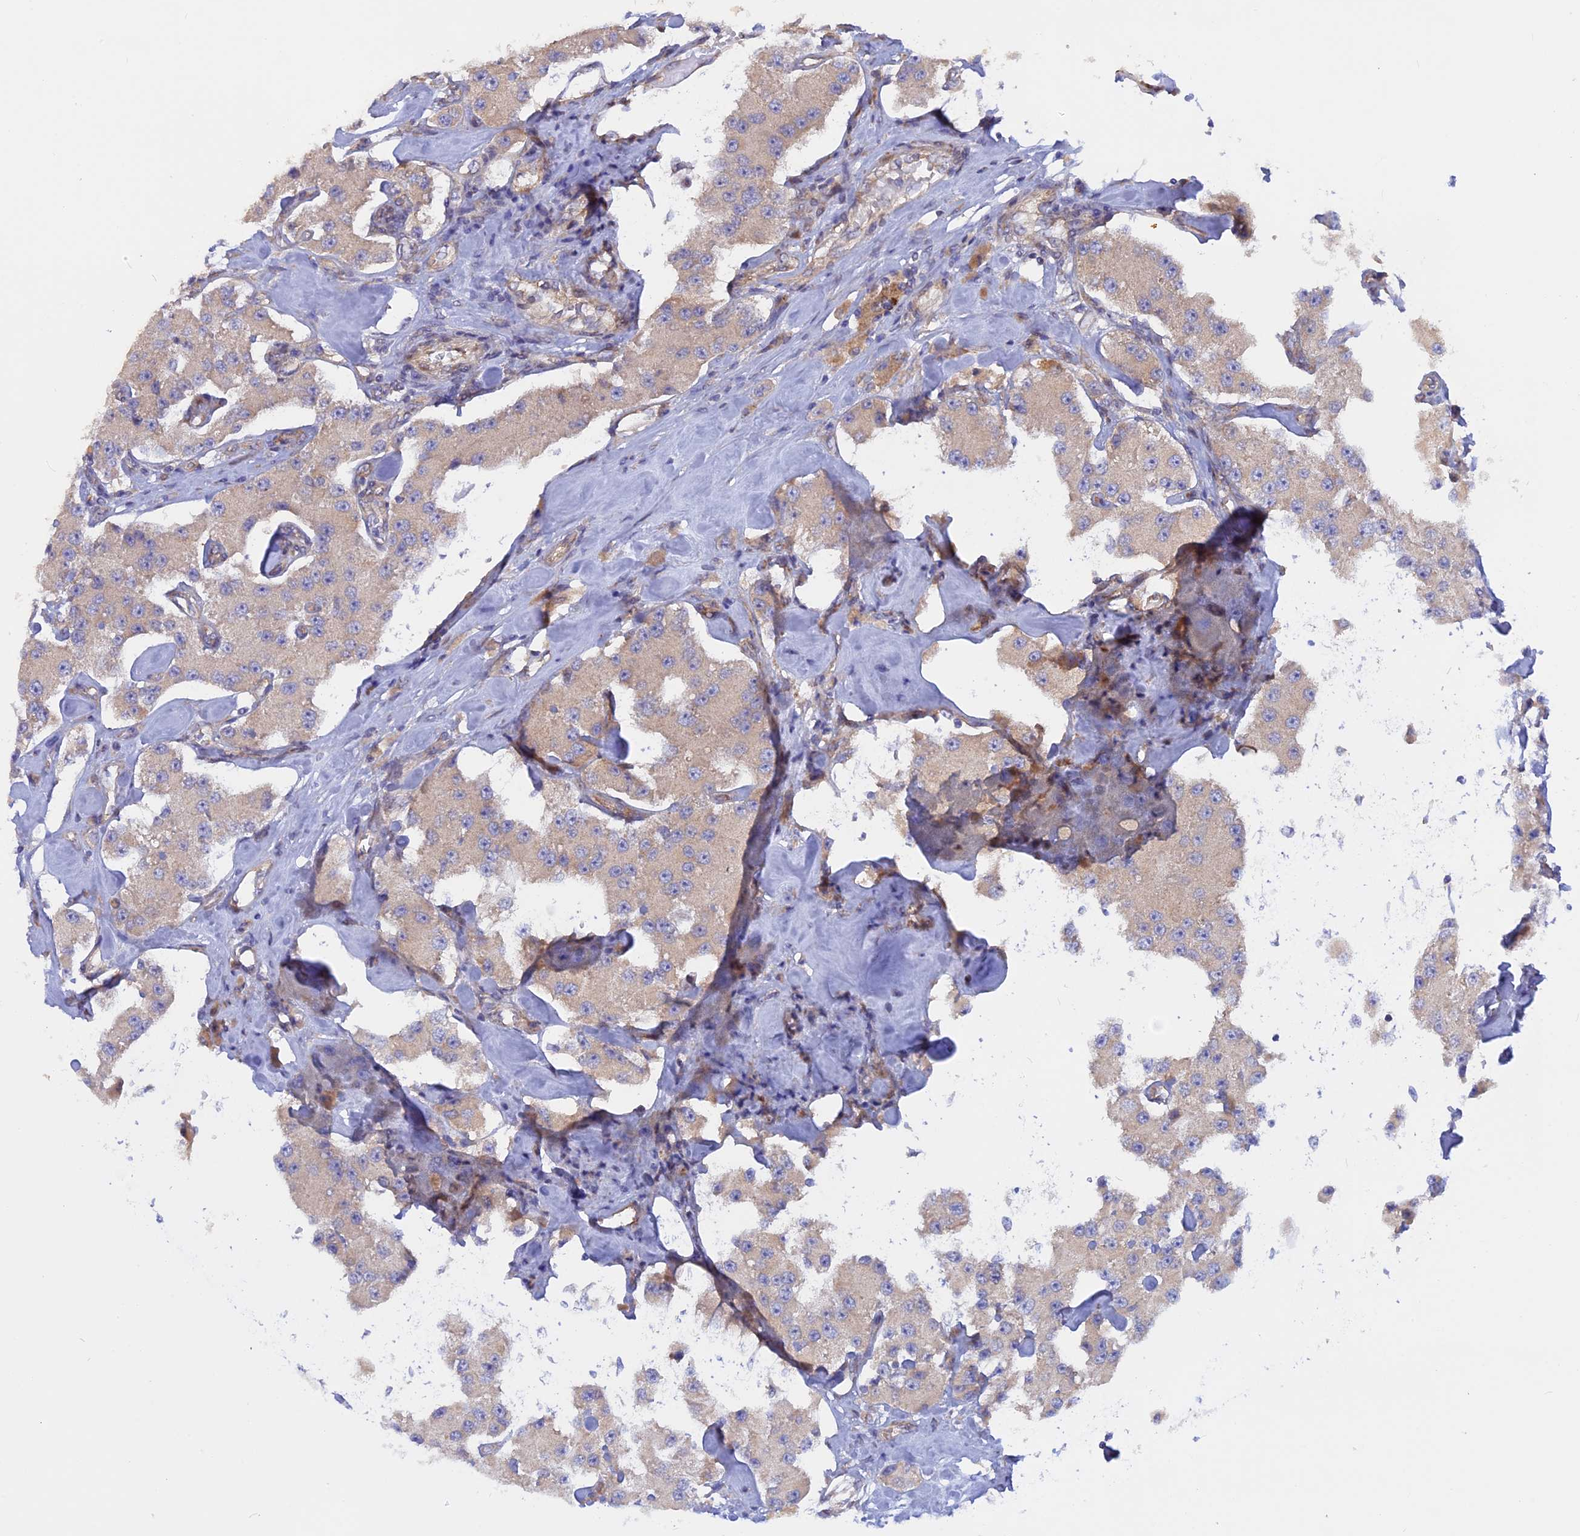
{"staining": {"intensity": "weak", "quantity": "25%-75%", "location": "cytoplasmic/membranous"}, "tissue": "carcinoid", "cell_type": "Tumor cells", "image_type": "cancer", "snomed": [{"axis": "morphology", "description": "Carcinoid, malignant, NOS"}, {"axis": "topography", "description": "Pancreas"}], "caption": "Immunohistochemical staining of carcinoid reveals low levels of weak cytoplasmic/membranous protein expression in about 25%-75% of tumor cells.", "gene": "HYCC1", "patient": {"sex": "male", "age": 41}}